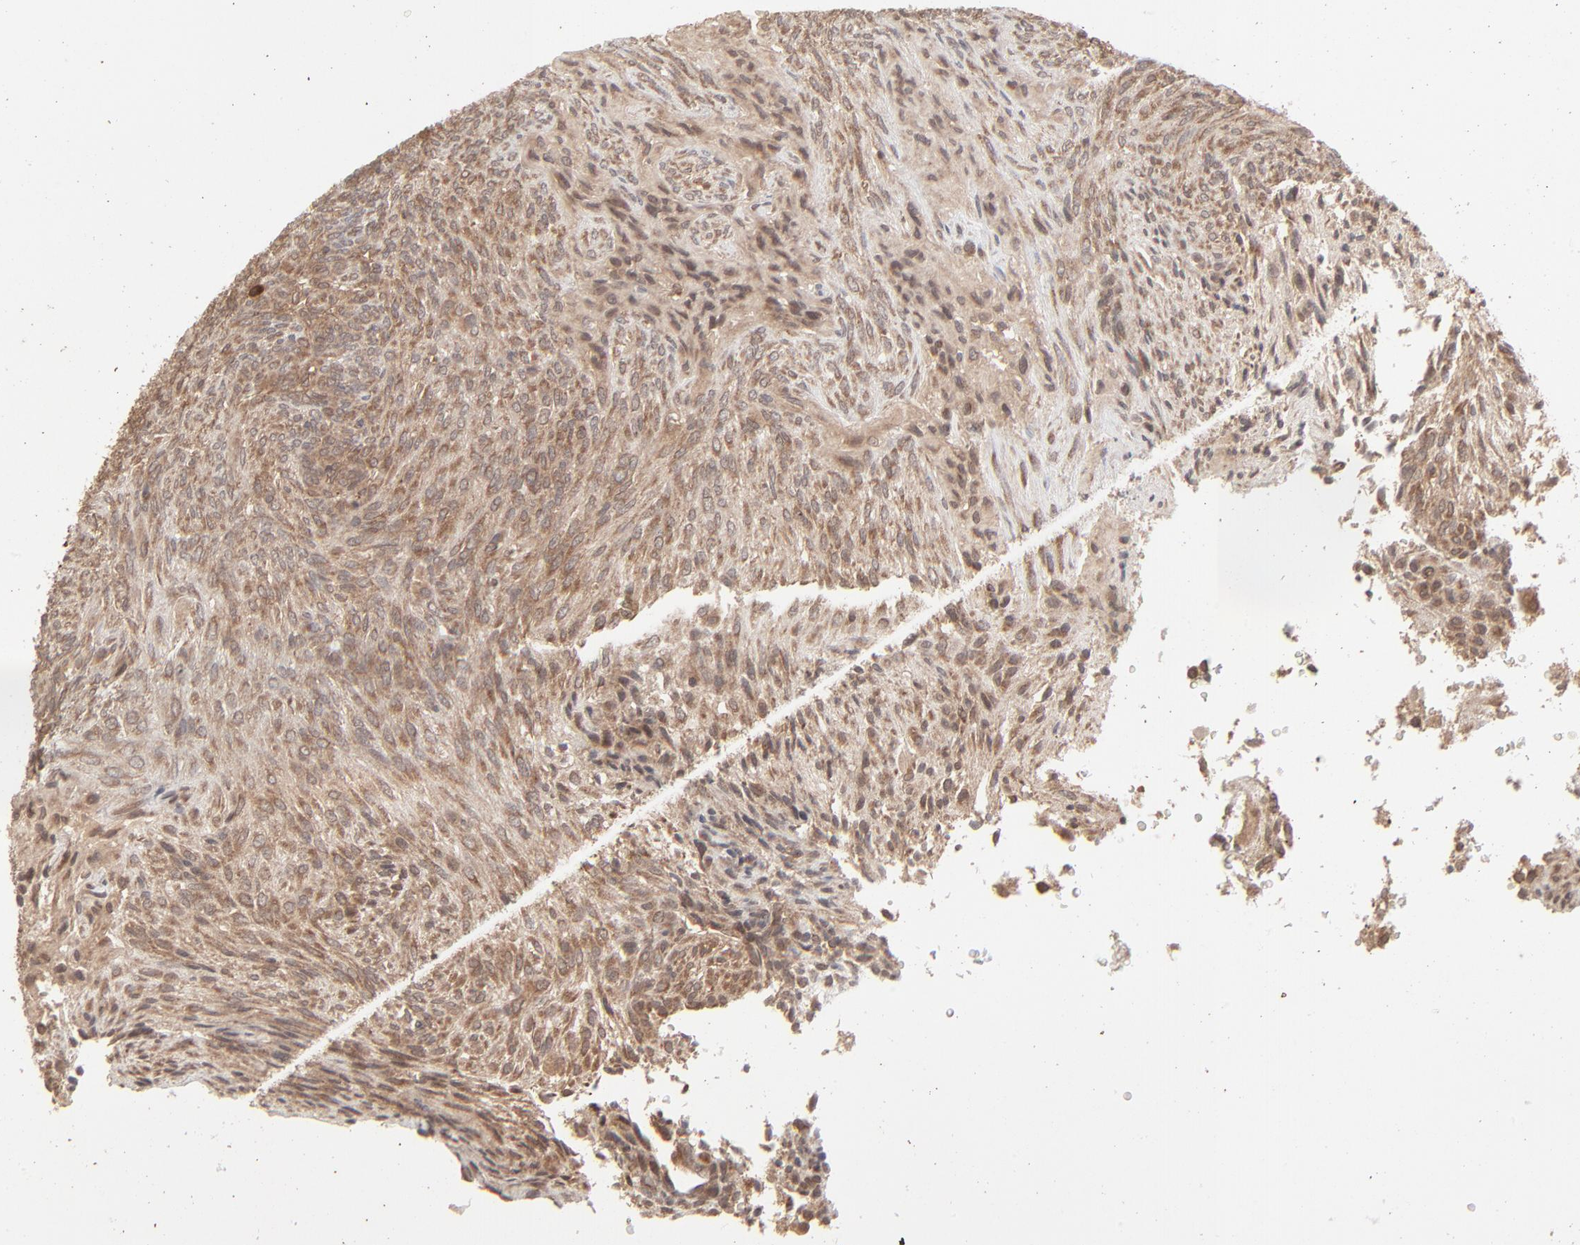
{"staining": {"intensity": "moderate", "quantity": ">75%", "location": "cytoplasmic/membranous"}, "tissue": "glioma", "cell_type": "Tumor cells", "image_type": "cancer", "snomed": [{"axis": "morphology", "description": "Glioma, malignant, High grade"}, {"axis": "topography", "description": "Cerebral cortex"}], "caption": "Immunohistochemical staining of human malignant glioma (high-grade) reveals medium levels of moderate cytoplasmic/membranous positivity in approximately >75% of tumor cells.", "gene": "SCFD1", "patient": {"sex": "female", "age": 55}}